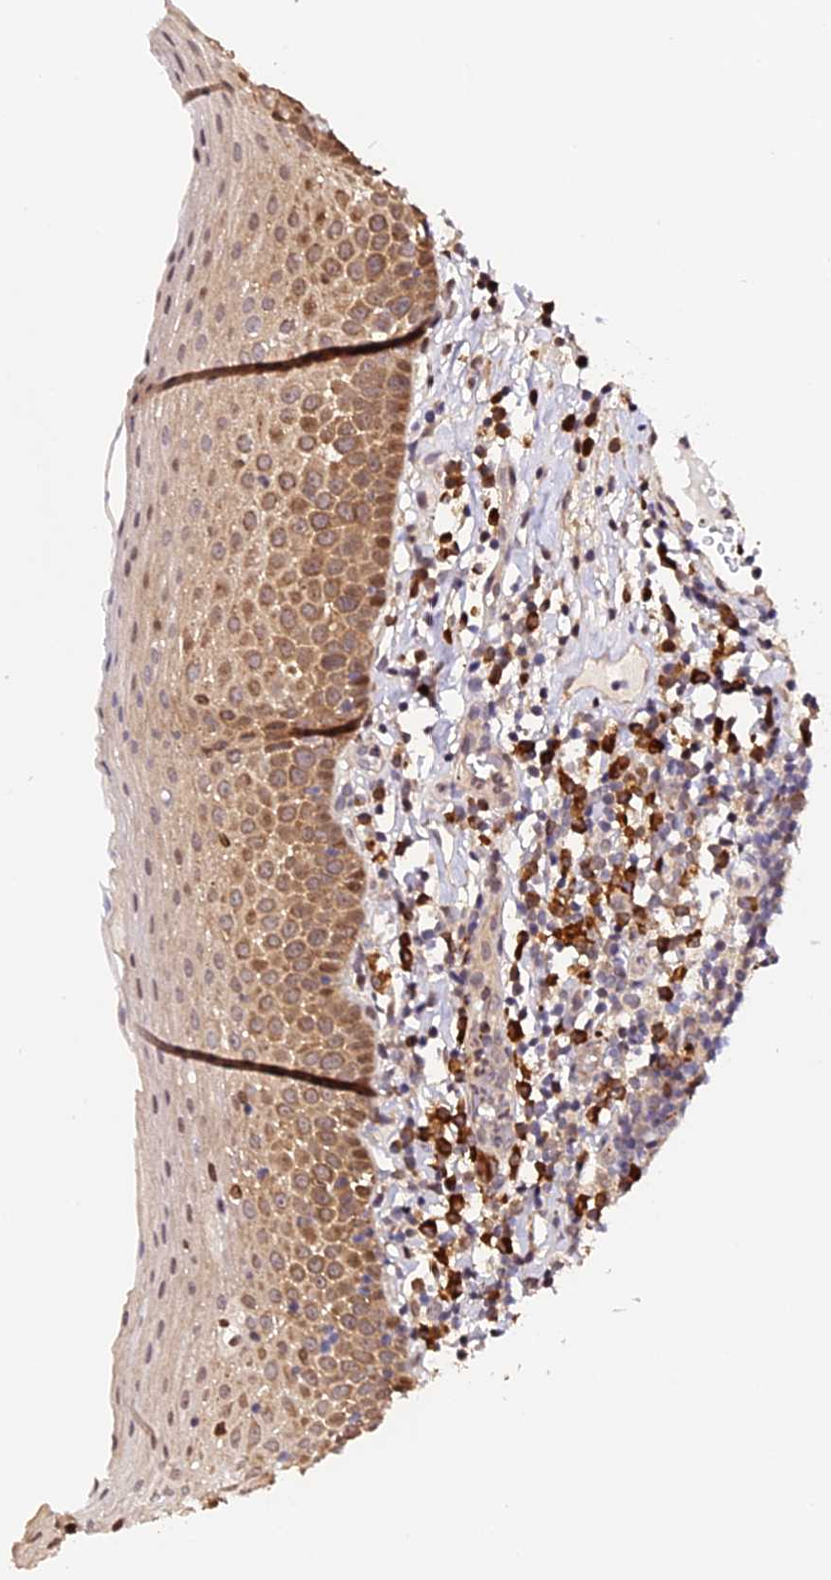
{"staining": {"intensity": "moderate", "quantity": "25%-75%", "location": "cytoplasmic/membranous,nuclear"}, "tissue": "oral mucosa", "cell_type": "Squamous epithelial cells", "image_type": "normal", "snomed": [{"axis": "morphology", "description": "Normal tissue, NOS"}, {"axis": "topography", "description": "Oral tissue"}], "caption": "Squamous epithelial cells exhibit moderate cytoplasmic/membranous,nuclear expression in about 25%-75% of cells in normal oral mucosa.", "gene": "HERPUD1", "patient": {"sex": "female", "age": 69}}